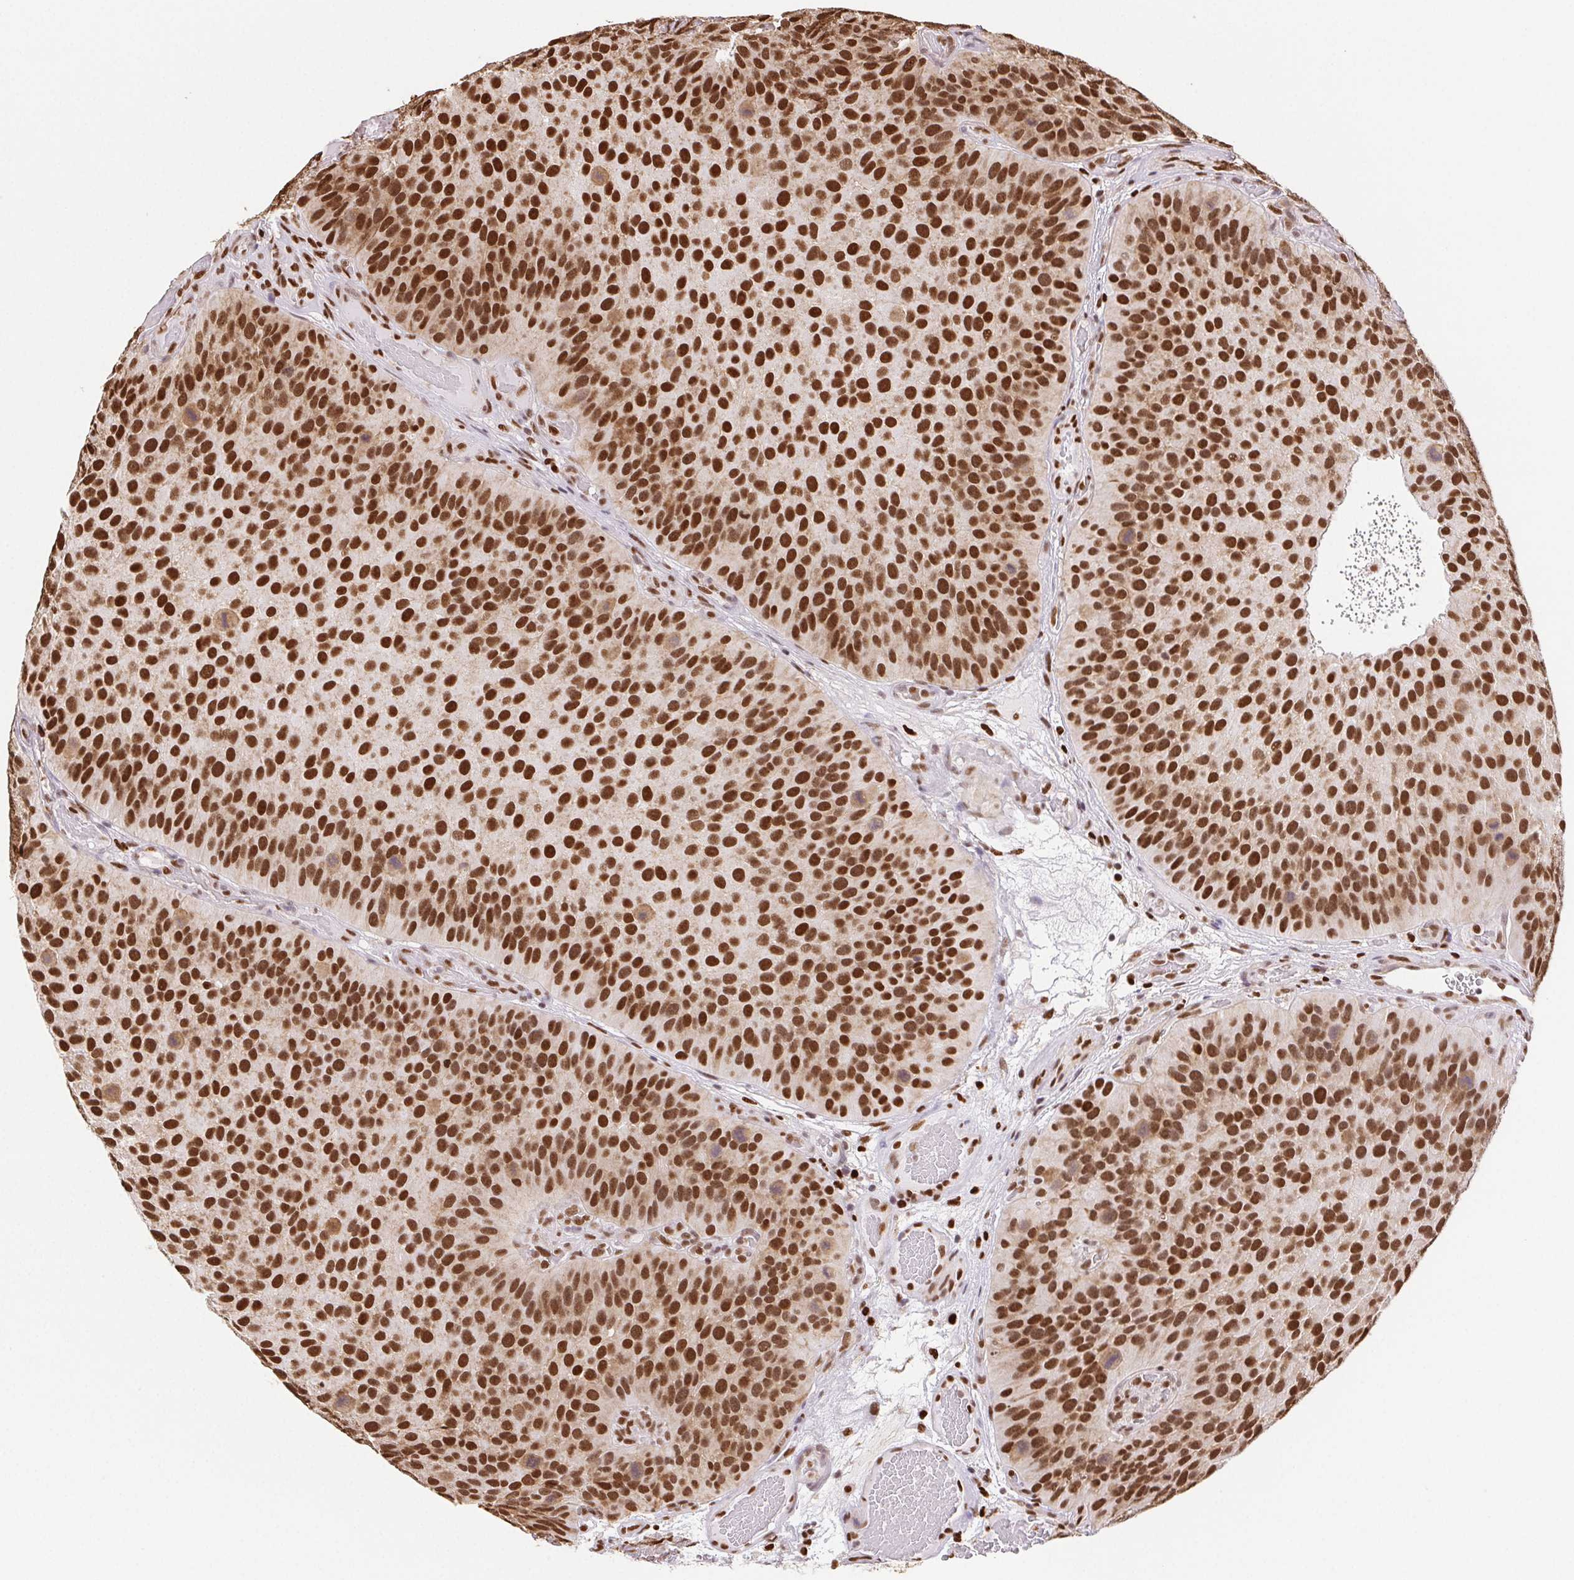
{"staining": {"intensity": "strong", "quantity": ">75%", "location": "nuclear"}, "tissue": "urothelial cancer", "cell_type": "Tumor cells", "image_type": "cancer", "snomed": [{"axis": "morphology", "description": "Urothelial carcinoma, Low grade"}, {"axis": "topography", "description": "Urinary bladder"}], "caption": "Immunohistochemistry (IHC) photomicrograph of neoplastic tissue: low-grade urothelial carcinoma stained using immunohistochemistry (IHC) shows high levels of strong protein expression localized specifically in the nuclear of tumor cells, appearing as a nuclear brown color.", "gene": "SET", "patient": {"sex": "male", "age": 76}}